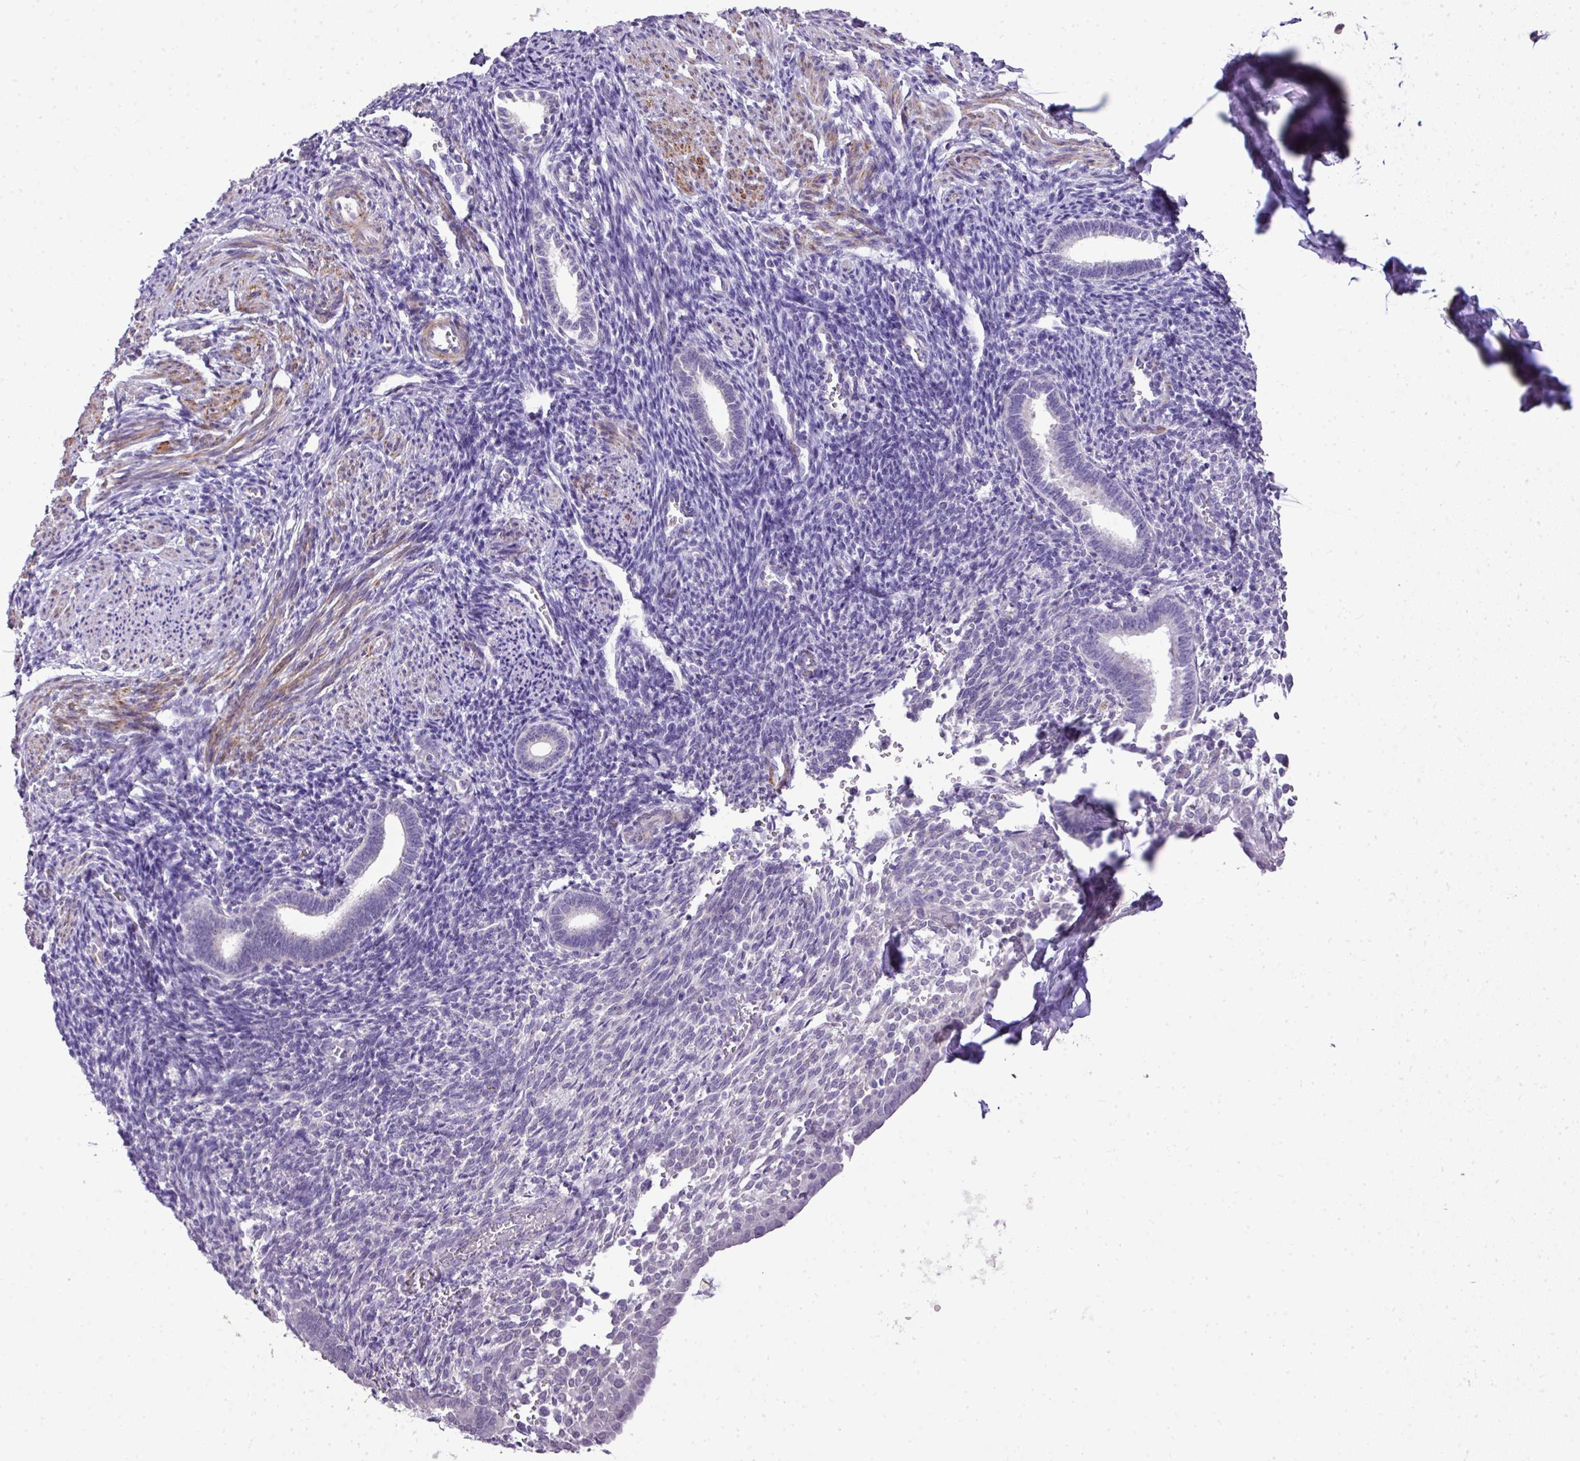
{"staining": {"intensity": "negative", "quantity": "none", "location": "none"}, "tissue": "endometrium", "cell_type": "Cells in endometrial stroma", "image_type": "normal", "snomed": [{"axis": "morphology", "description": "Normal tissue, NOS"}, {"axis": "topography", "description": "Endometrium"}], "caption": "Immunohistochemistry micrograph of normal endometrium: endometrium stained with DAB demonstrates no significant protein staining in cells in endometrial stroma.", "gene": "DIP2A", "patient": {"sex": "female", "age": 32}}